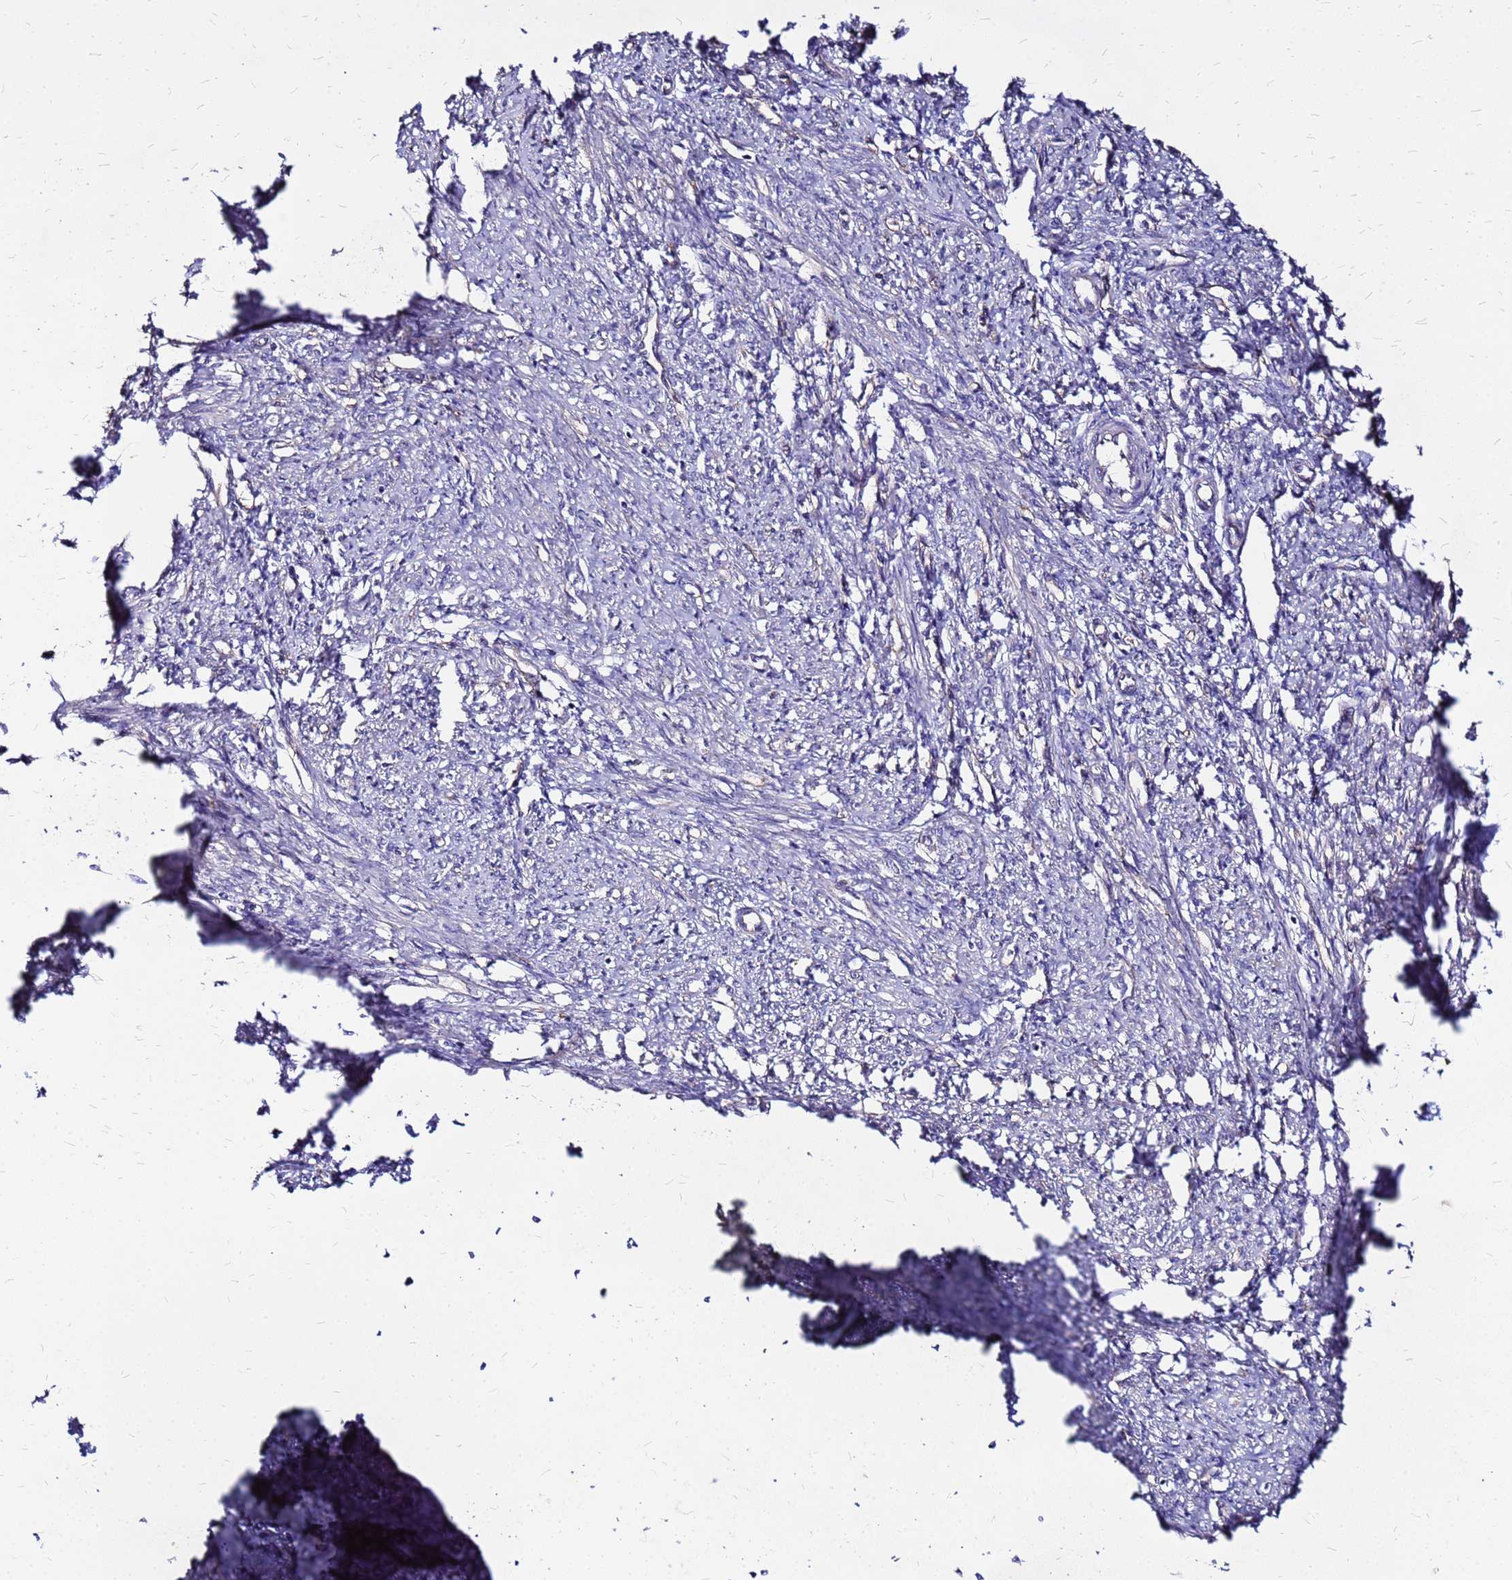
{"staining": {"intensity": "weak", "quantity": "25%-75%", "location": "cytoplasmic/membranous"}, "tissue": "smooth muscle", "cell_type": "Smooth muscle cells", "image_type": "normal", "snomed": [{"axis": "morphology", "description": "Normal tissue, NOS"}, {"axis": "topography", "description": "Smooth muscle"}, {"axis": "topography", "description": "Uterus"}], "caption": "Immunohistochemical staining of benign smooth muscle reveals low levels of weak cytoplasmic/membranous positivity in approximately 25%-75% of smooth muscle cells.", "gene": "ARHGEF35", "patient": {"sex": "female", "age": 59}}